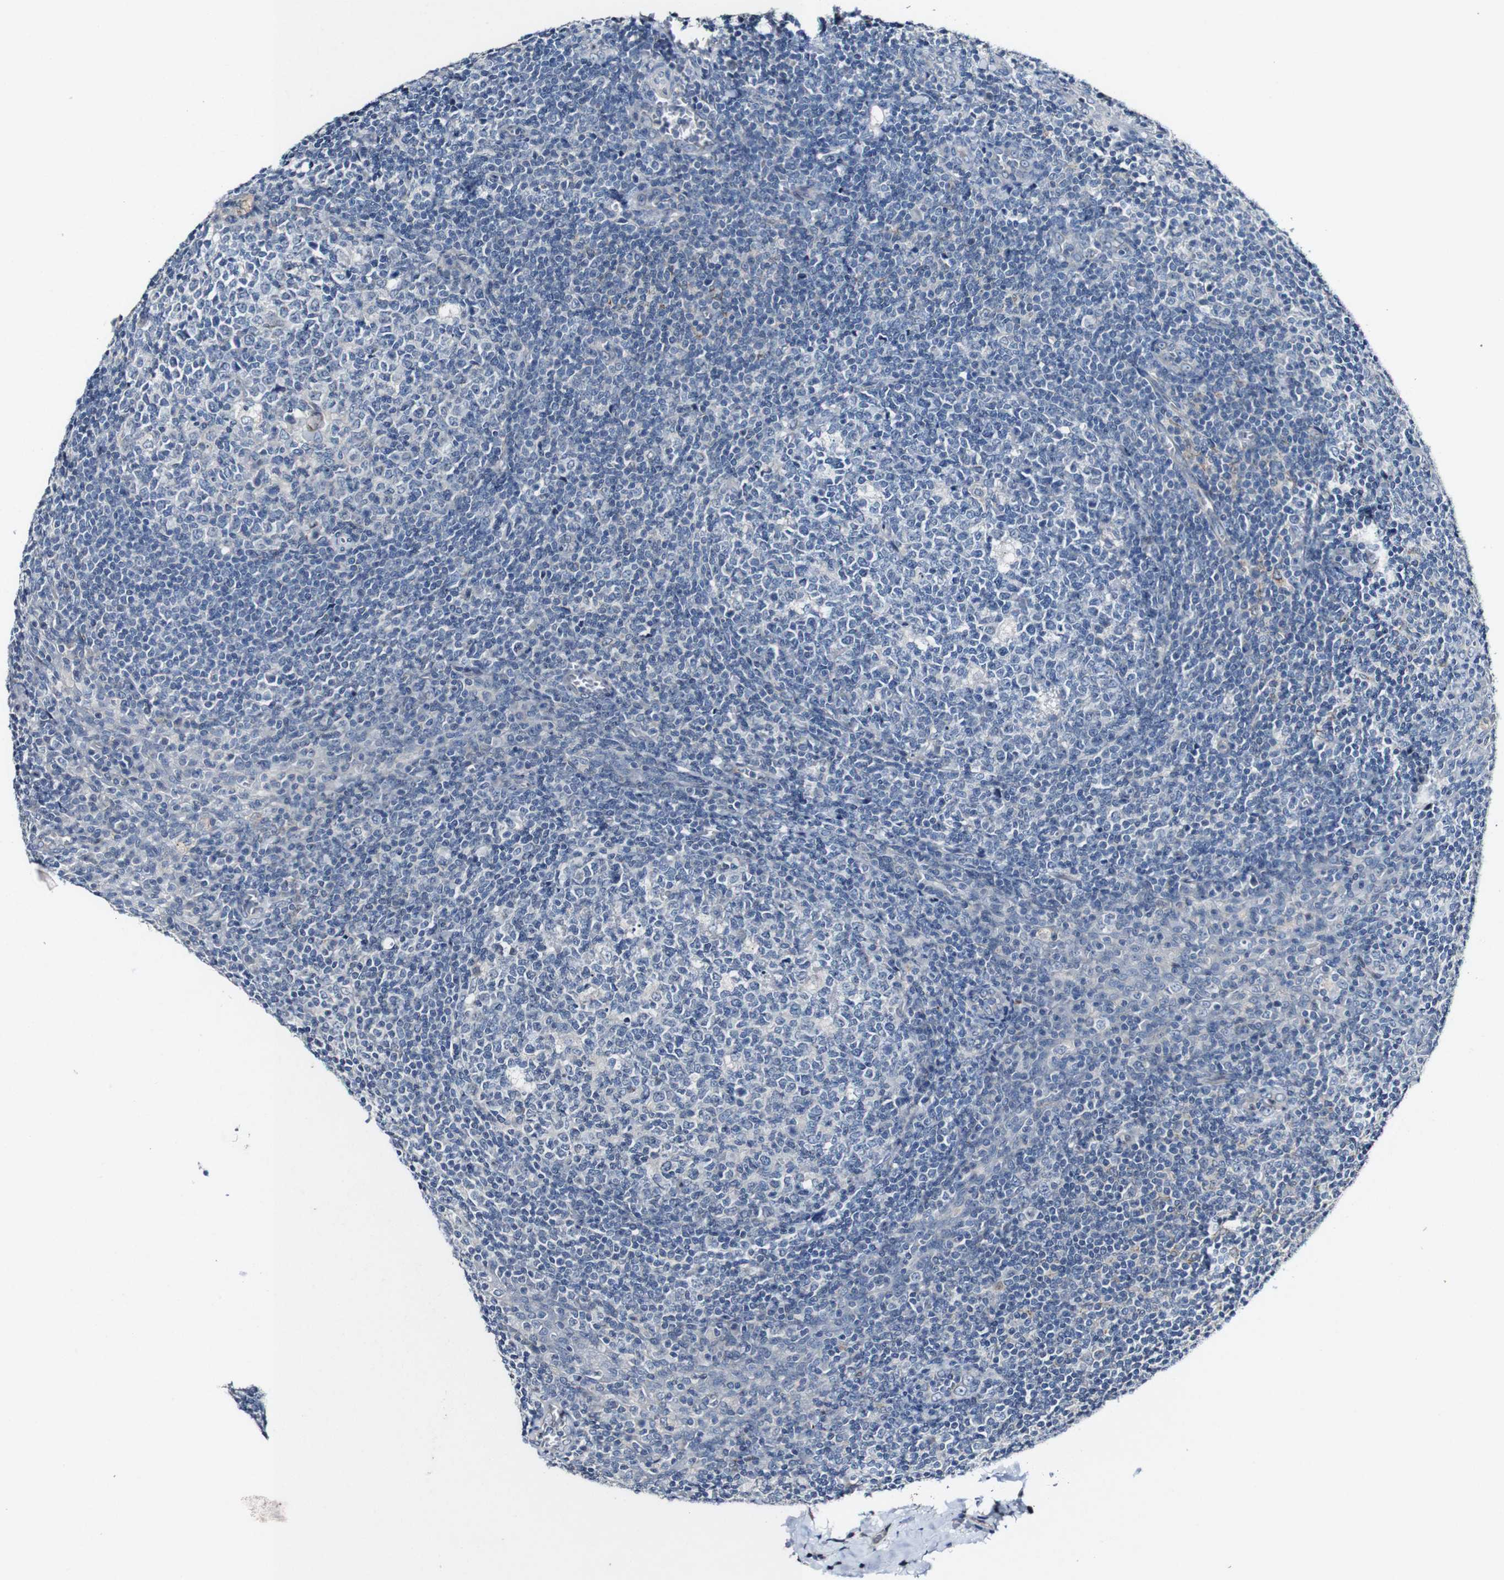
{"staining": {"intensity": "negative", "quantity": "none", "location": "none"}, "tissue": "tonsil", "cell_type": "Germinal center cells", "image_type": "normal", "snomed": [{"axis": "morphology", "description": "Normal tissue, NOS"}, {"axis": "topography", "description": "Tonsil"}], "caption": "Immunohistochemistry photomicrograph of unremarkable tonsil: tonsil stained with DAB (3,3'-diaminobenzidine) shows no significant protein expression in germinal center cells. The staining was performed using DAB to visualize the protein expression in brown, while the nuclei were stained in blue with hematoxylin (Magnification: 20x).", "gene": "GRAMD1A", "patient": {"sex": "male", "age": 31}}